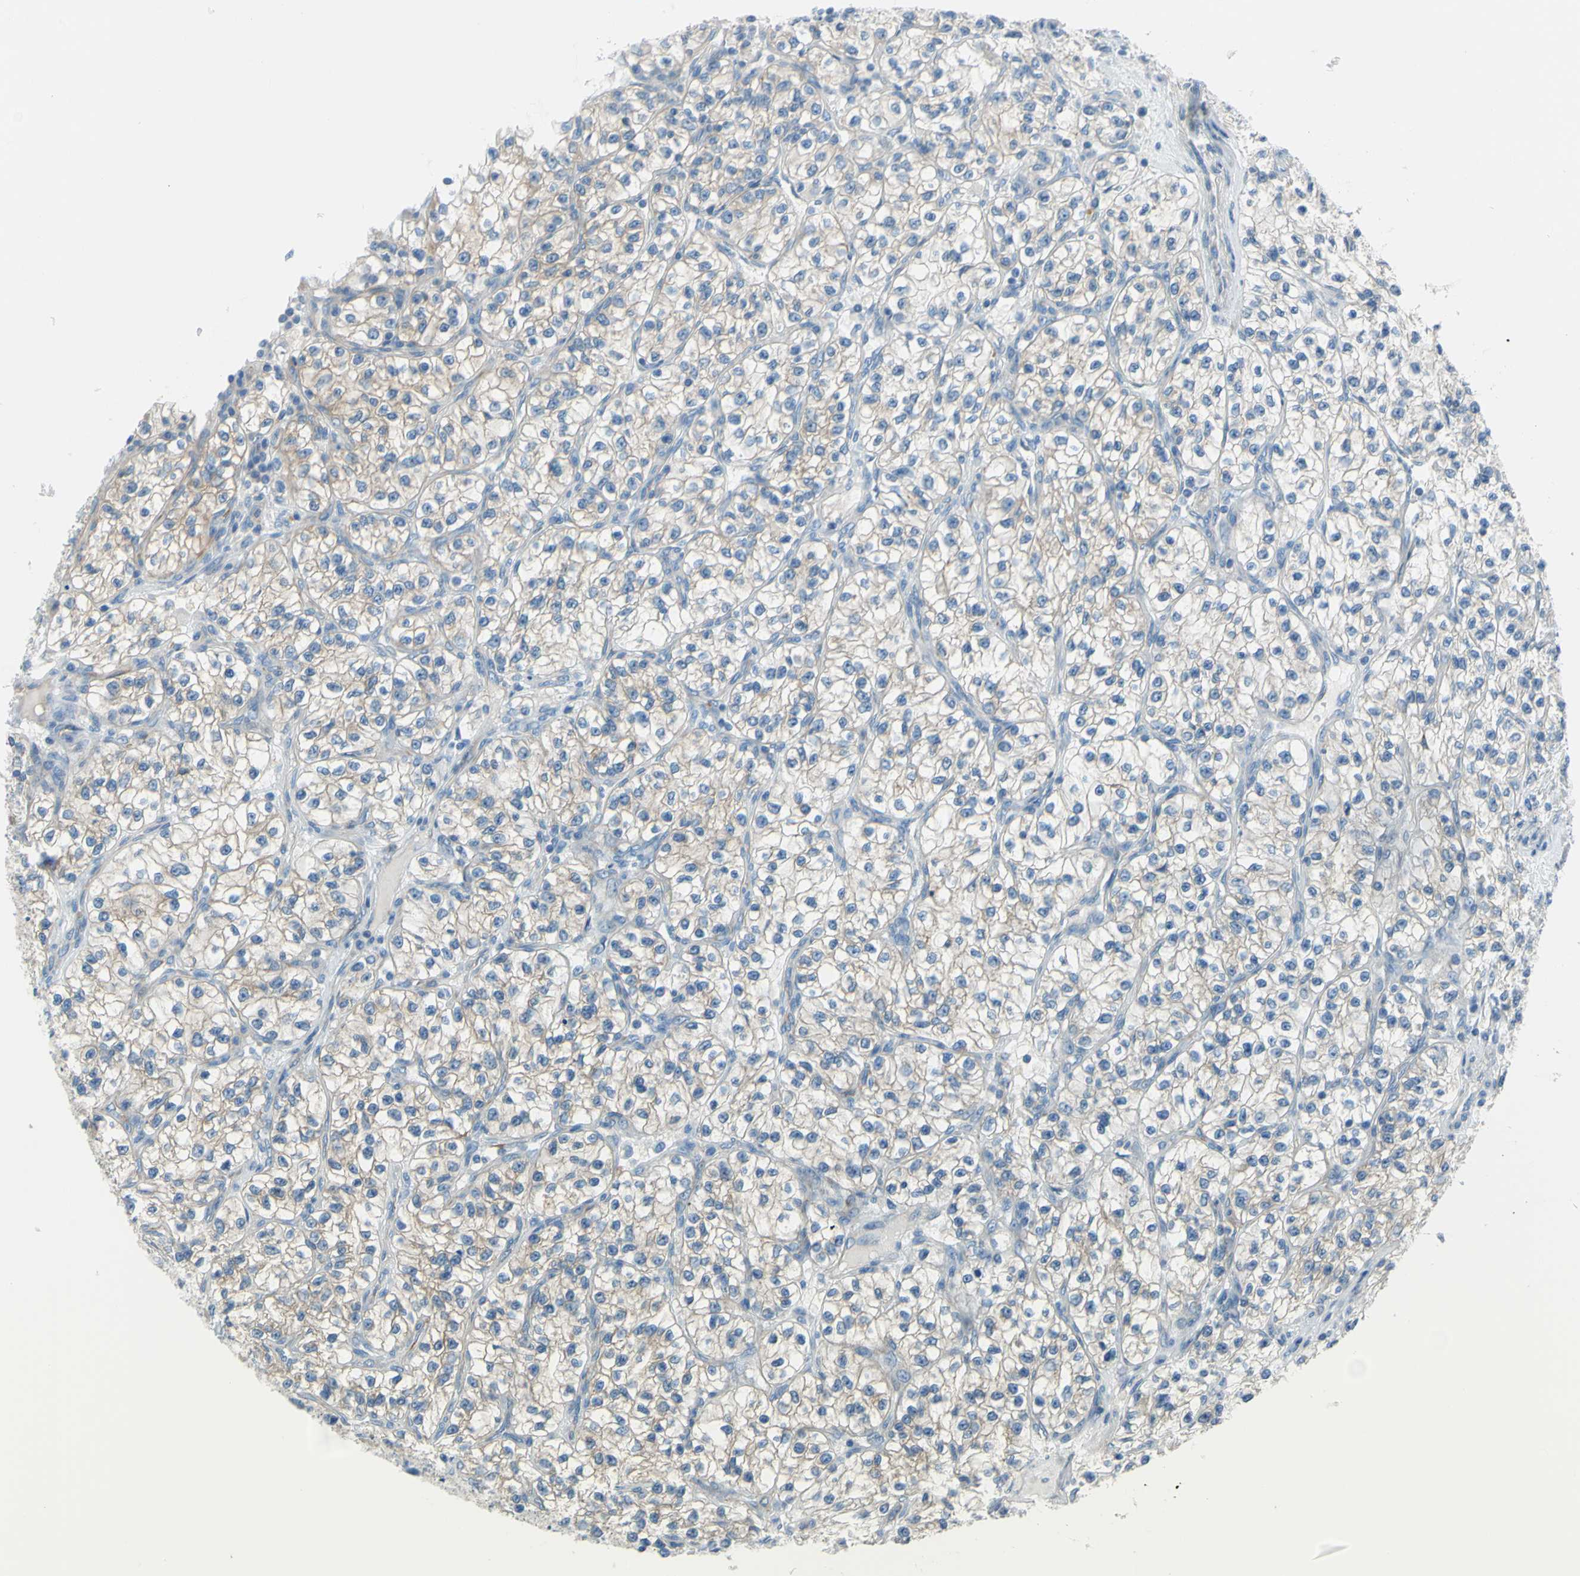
{"staining": {"intensity": "weak", "quantity": ">75%", "location": "cytoplasmic/membranous"}, "tissue": "renal cancer", "cell_type": "Tumor cells", "image_type": "cancer", "snomed": [{"axis": "morphology", "description": "Adenocarcinoma, NOS"}, {"axis": "topography", "description": "Kidney"}], "caption": "High-power microscopy captured an immunohistochemistry histopathology image of renal cancer (adenocarcinoma), revealing weak cytoplasmic/membranous positivity in approximately >75% of tumor cells.", "gene": "FRMD4B", "patient": {"sex": "female", "age": 57}}